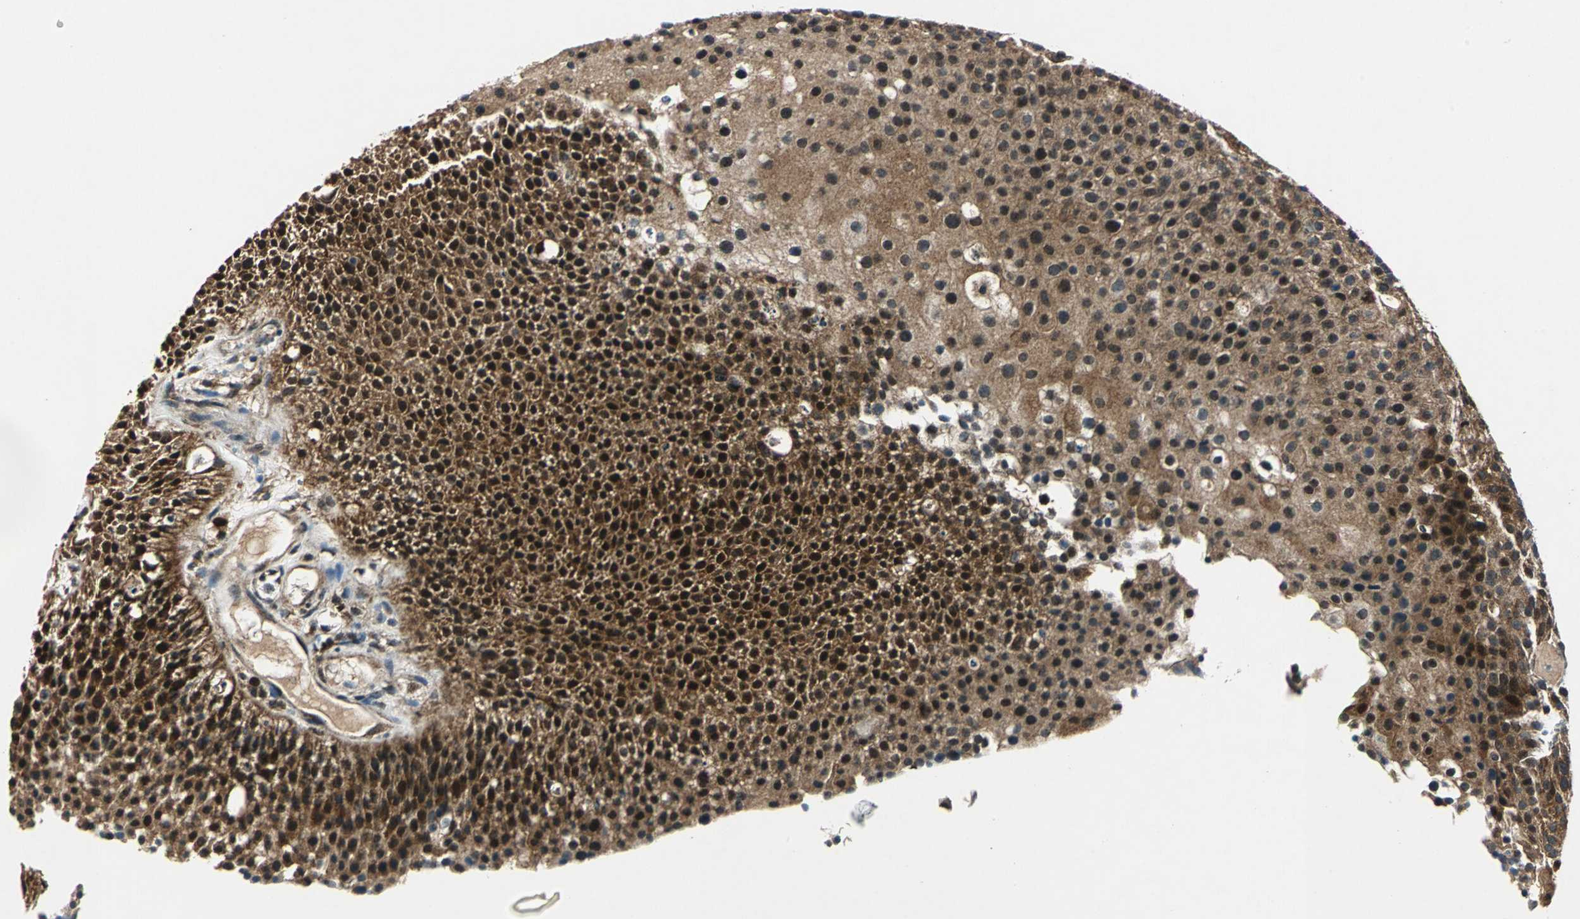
{"staining": {"intensity": "strong", "quantity": ">75%", "location": "cytoplasmic/membranous,nuclear"}, "tissue": "urothelial cancer", "cell_type": "Tumor cells", "image_type": "cancer", "snomed": [{"axis": "morphology", "description": "Urothelial carcinoma, Low grade"}, {"axis": "topography", "description": "Urinary bladder"}], "caption": "Urothelial cancer stained with a brown dye shows strong cytoplasmic/membranous and nuclear positive staining in approximately >75% of tumor cells.", "gene": "AHSA1", "patient": {"sex": "male", "age": 85}}